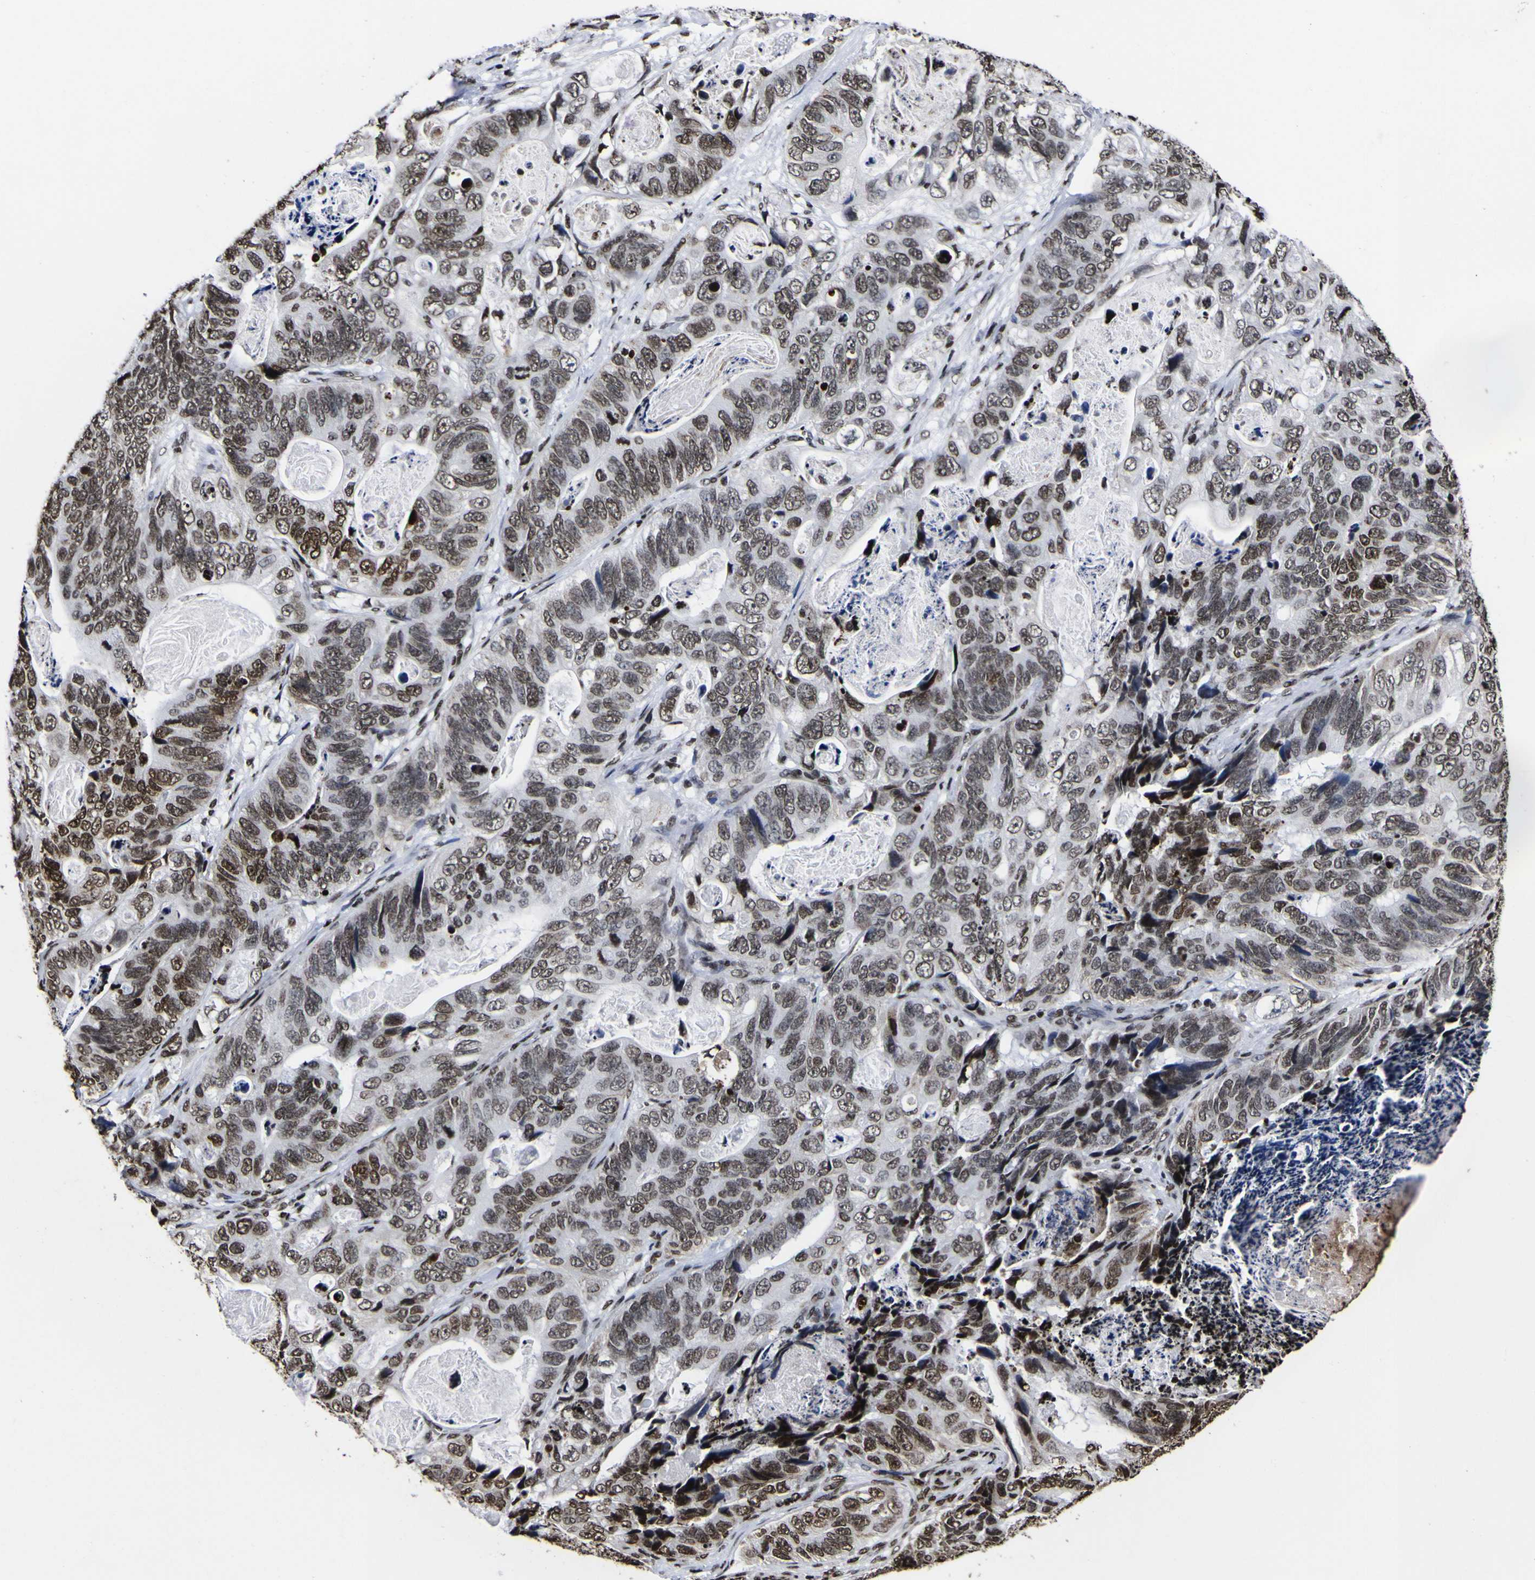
{"staining": {"intensity": "strong", "quantity": "25%-75%", "location": "nuclear"}, "tissue": "stomach cancer", "cell_type": "Tumor cells", "image_type": "cancer", "snomed": [{"axis": "morphology", "description": "Adenocarcinoma, NOS"}, {"axis": "topography", "description": "Stomach"}], "caption": "Adenocarcinoma (stomach) stained for a protein demonstrates strong nuclear positivity in tumor cells.", "gene": "PIAS1", "patient": {"sex": "female", "age": 89}}